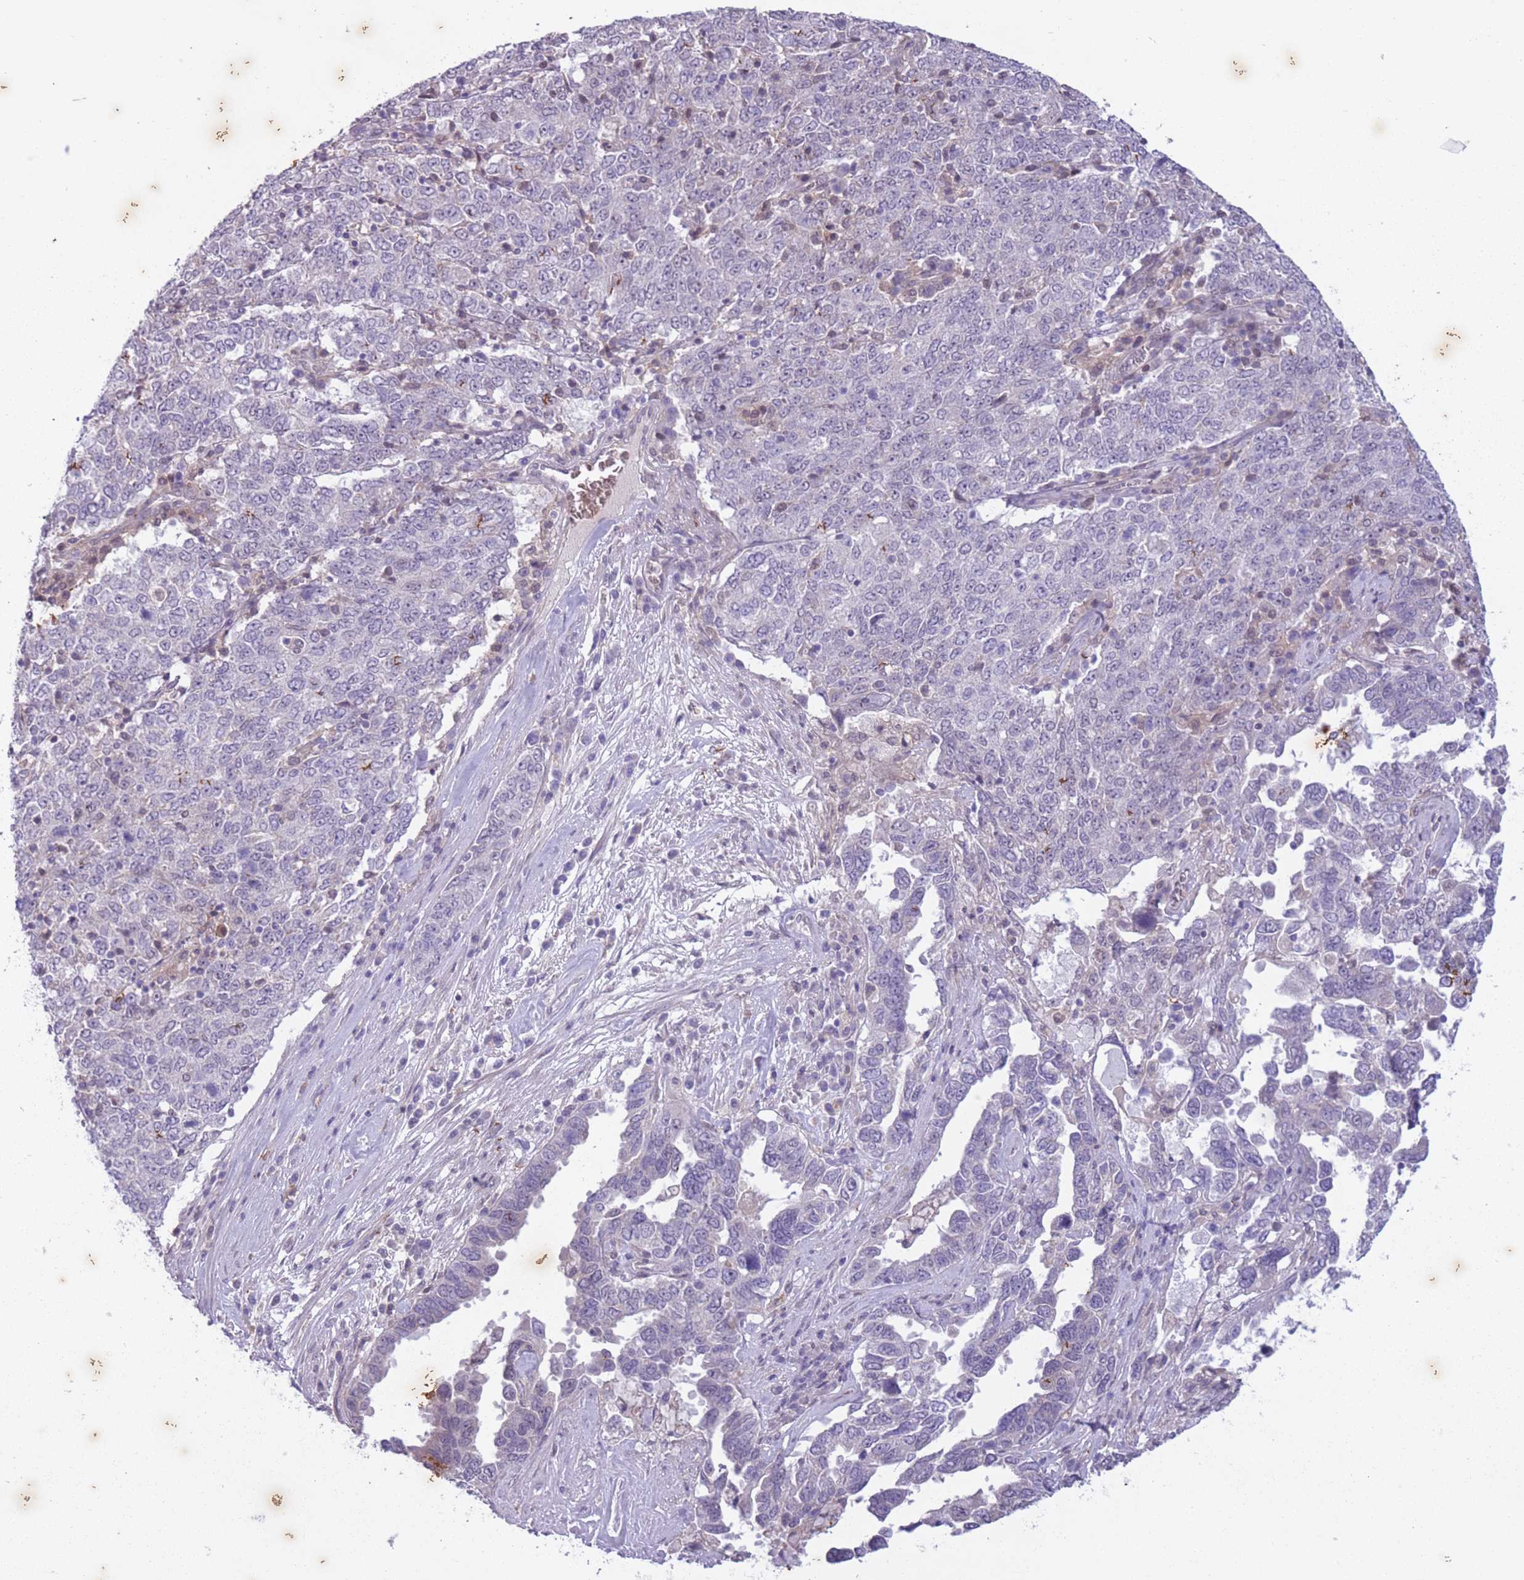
{"staining": {"intensity": "negative", "quantity": "none", "location": "none"}, "tissue": "ovarian cancer", "cell_type": "Tumor cells", "image_type": "cancer", "snomed": [{"axis": "morphology", "description": "Carcinoma, endometroid"}, {"axis": "topography", "description": "Ovary"}], "caption": "High power microscopy histopathology image of an immunohistochemistry histopathology image of ovarian cancer (endometroid carcinoma), revealing no significant positivity in tumor cells.", "gene": "ARPIN", "patient": {"sex": "female", "age": 62}}